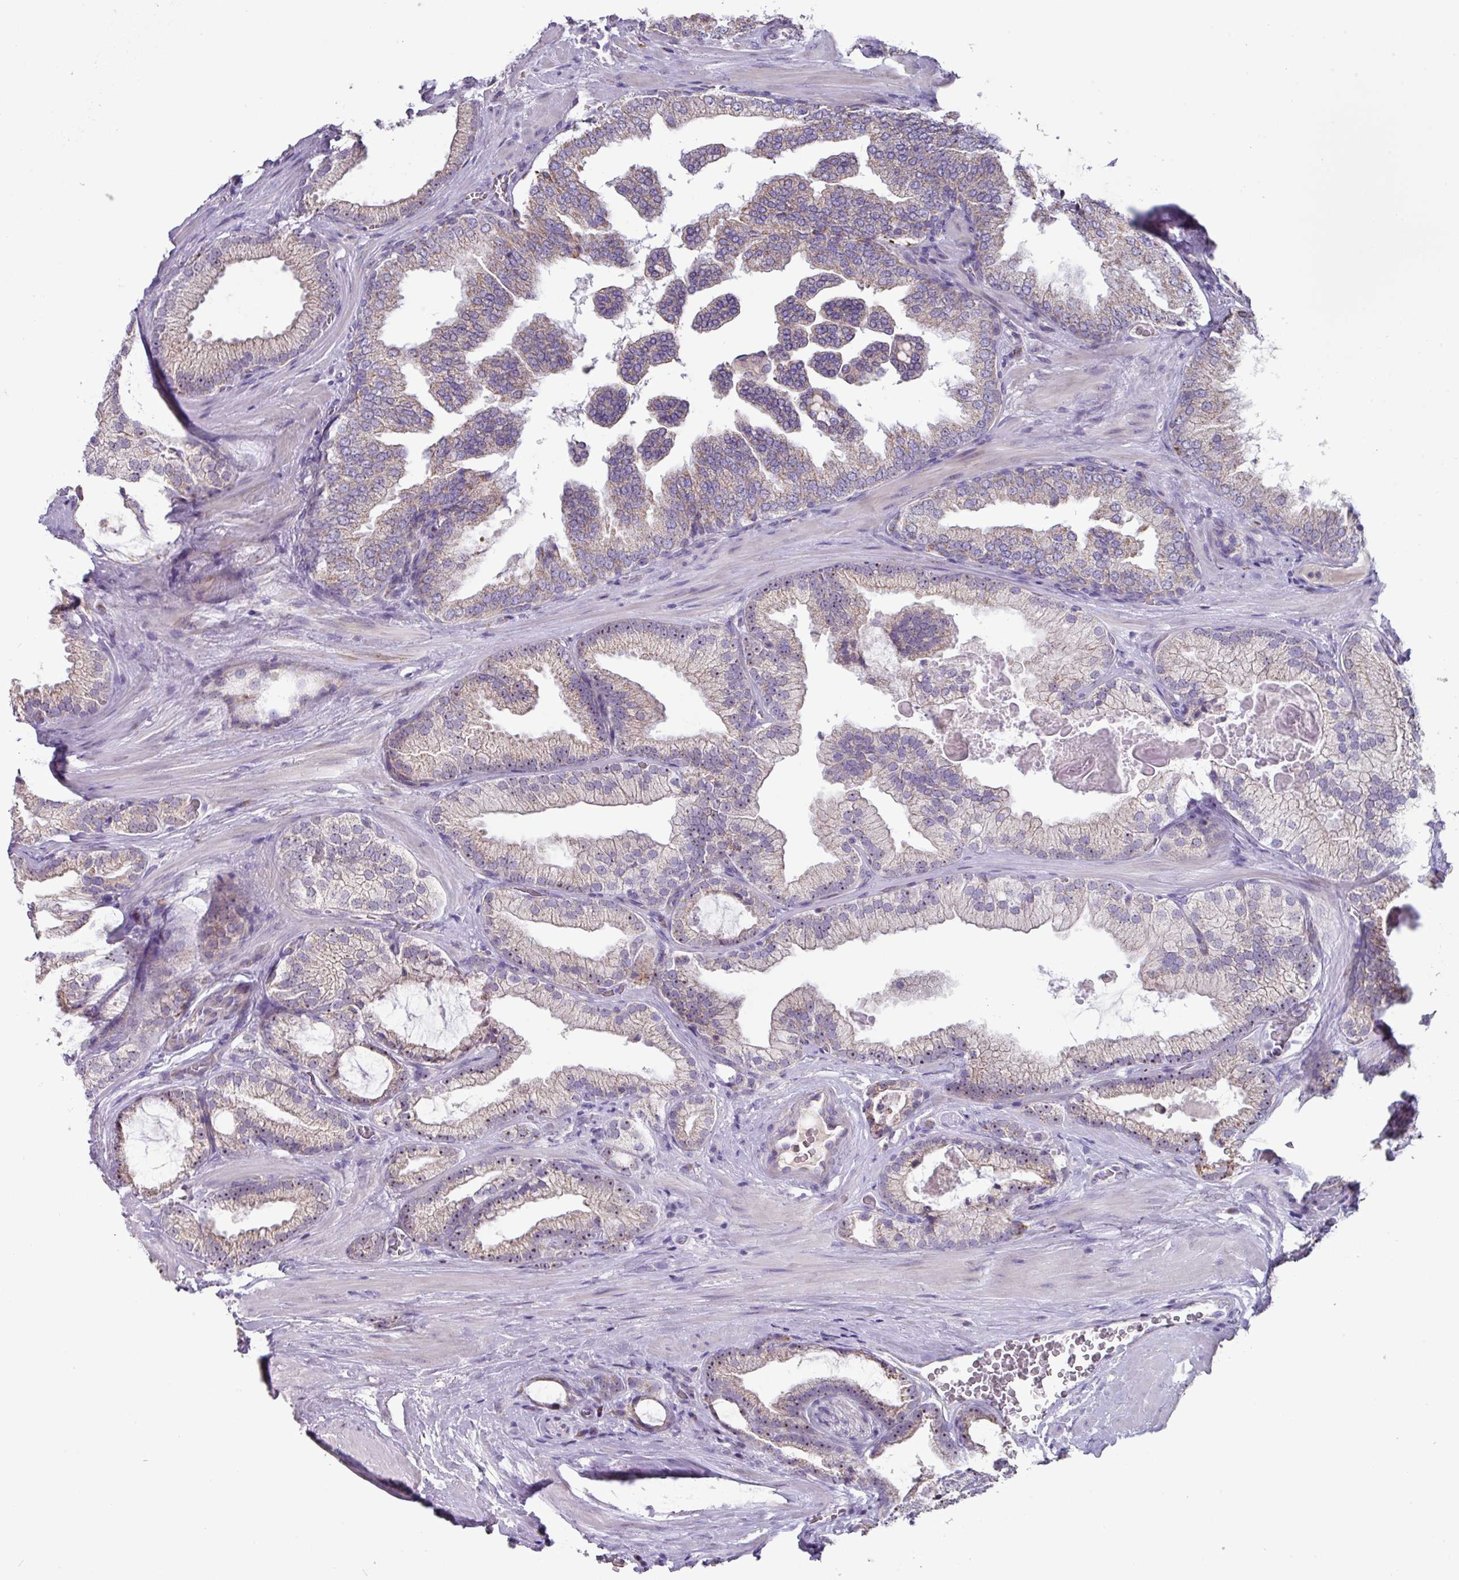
{"staining": {"intensity": "weak", "quantity": "25%-75%", "location": "cytoplasmic/membranous"}, "tissue": "prostate cancer", "cell_type": "Tumor cells", "image_type": "cancer", "snomed": [{"axis": "morphology", "description": "Adenocarcinoma, High grade"}, {"axis": "topography", "description": "Prostate"}], "caption": "Immunohistochemical staining of prostate cancer exhibits weak cytoplasmic/membranous protein expression in approximately 25%-75% of tumor cells.", "gene": "MT-ND4", "patient": {"sex": "male", "age": 68}}